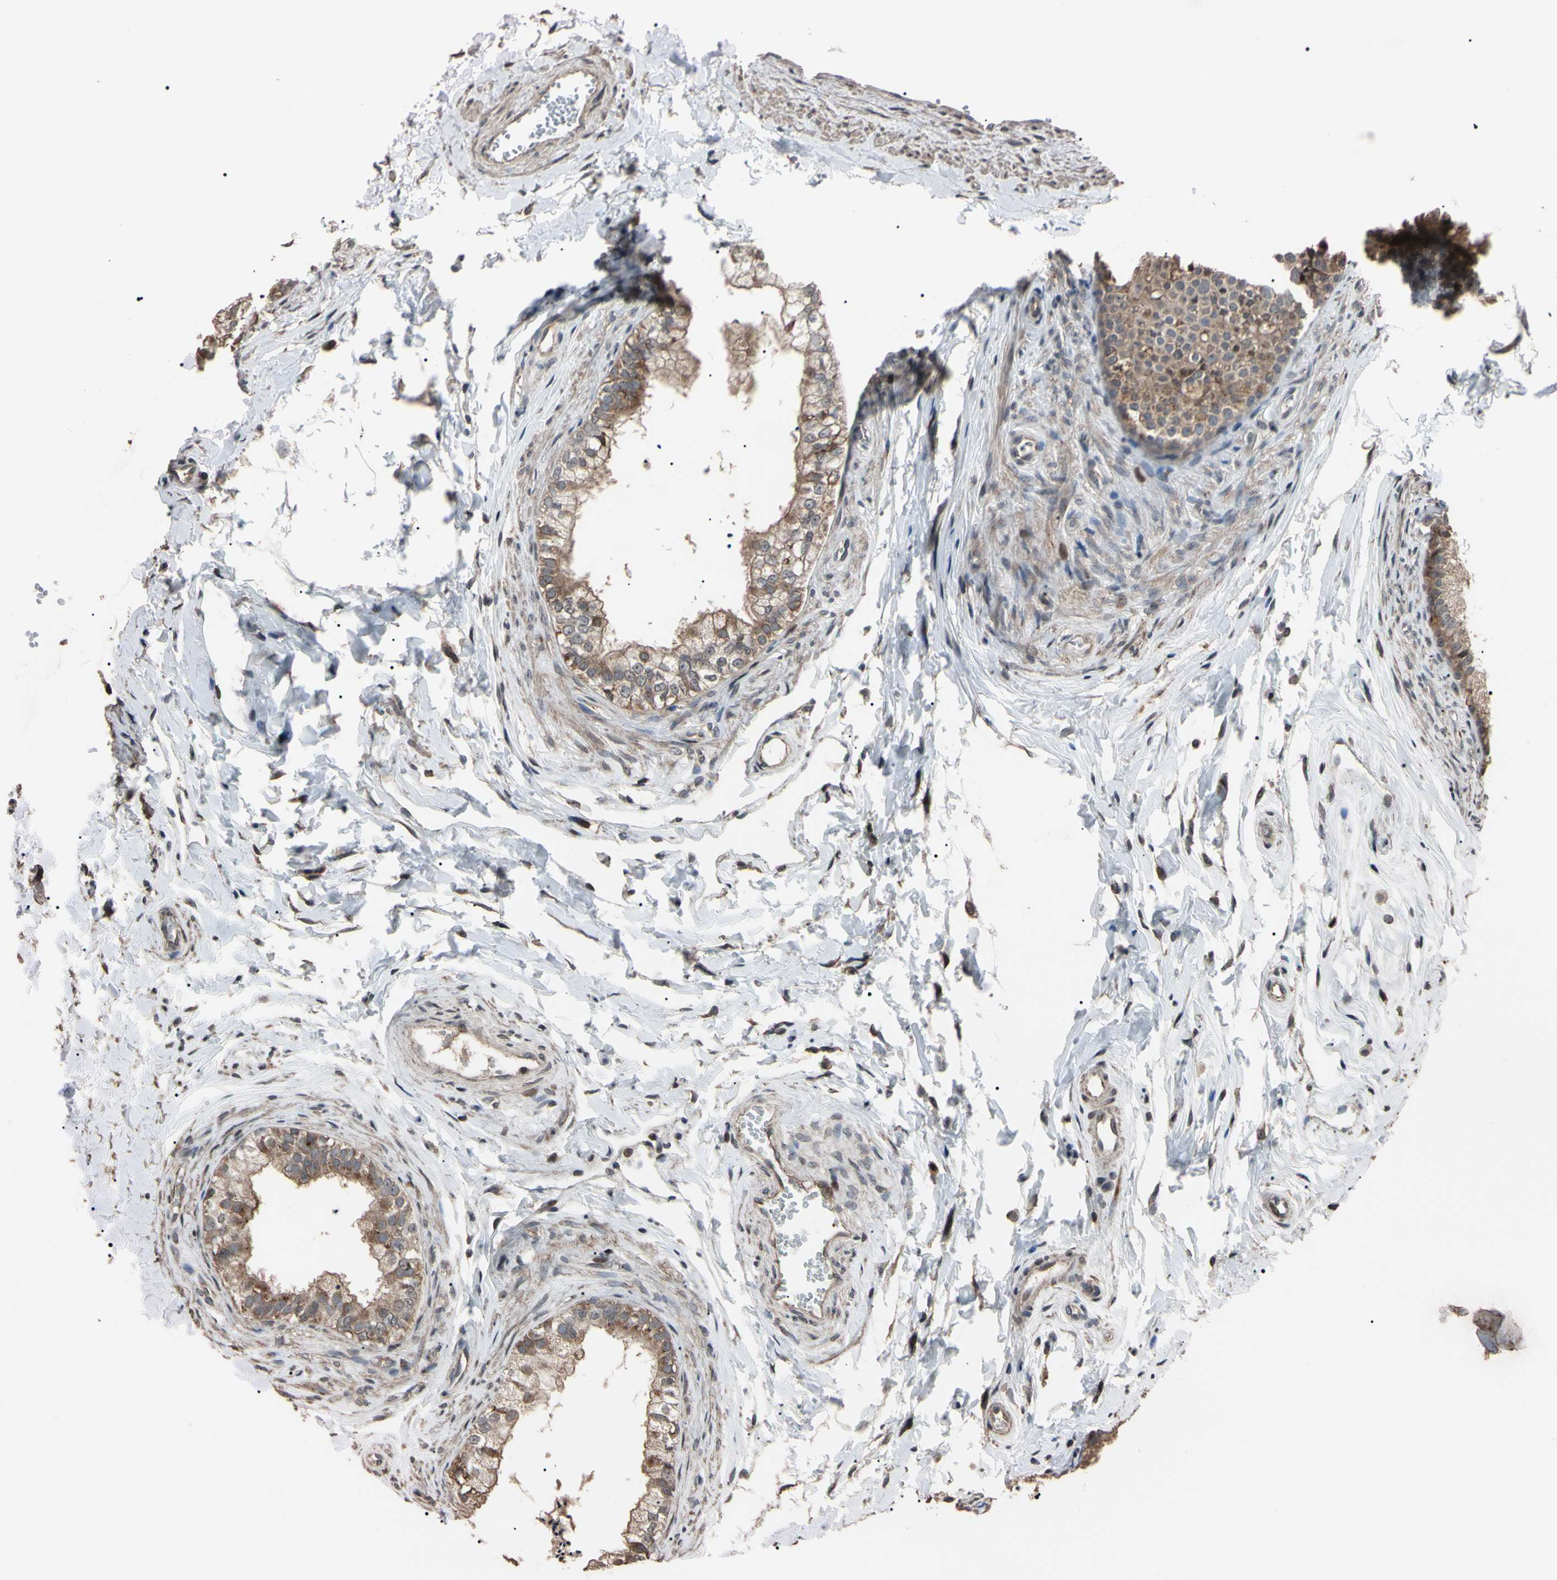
{"staining": {"intensity": "strong", "quantity": "<25%", "location": "nuclear"}, "tissue": "epididymis", "cell_type": "Glandular cells", "image_type": "normal", "snomed": [{"axis": "morphology", "description": "Normal tissue, NOS"}, {"axis": "topography", "description": "Epididymis"}], "caption": "Protein analysis of normal epididymis displays strong nuclear staining in approximately <25% of glandular cells.", "gene": "TNFRSF1A", "patient": {"sex": "male", "age": 56}}